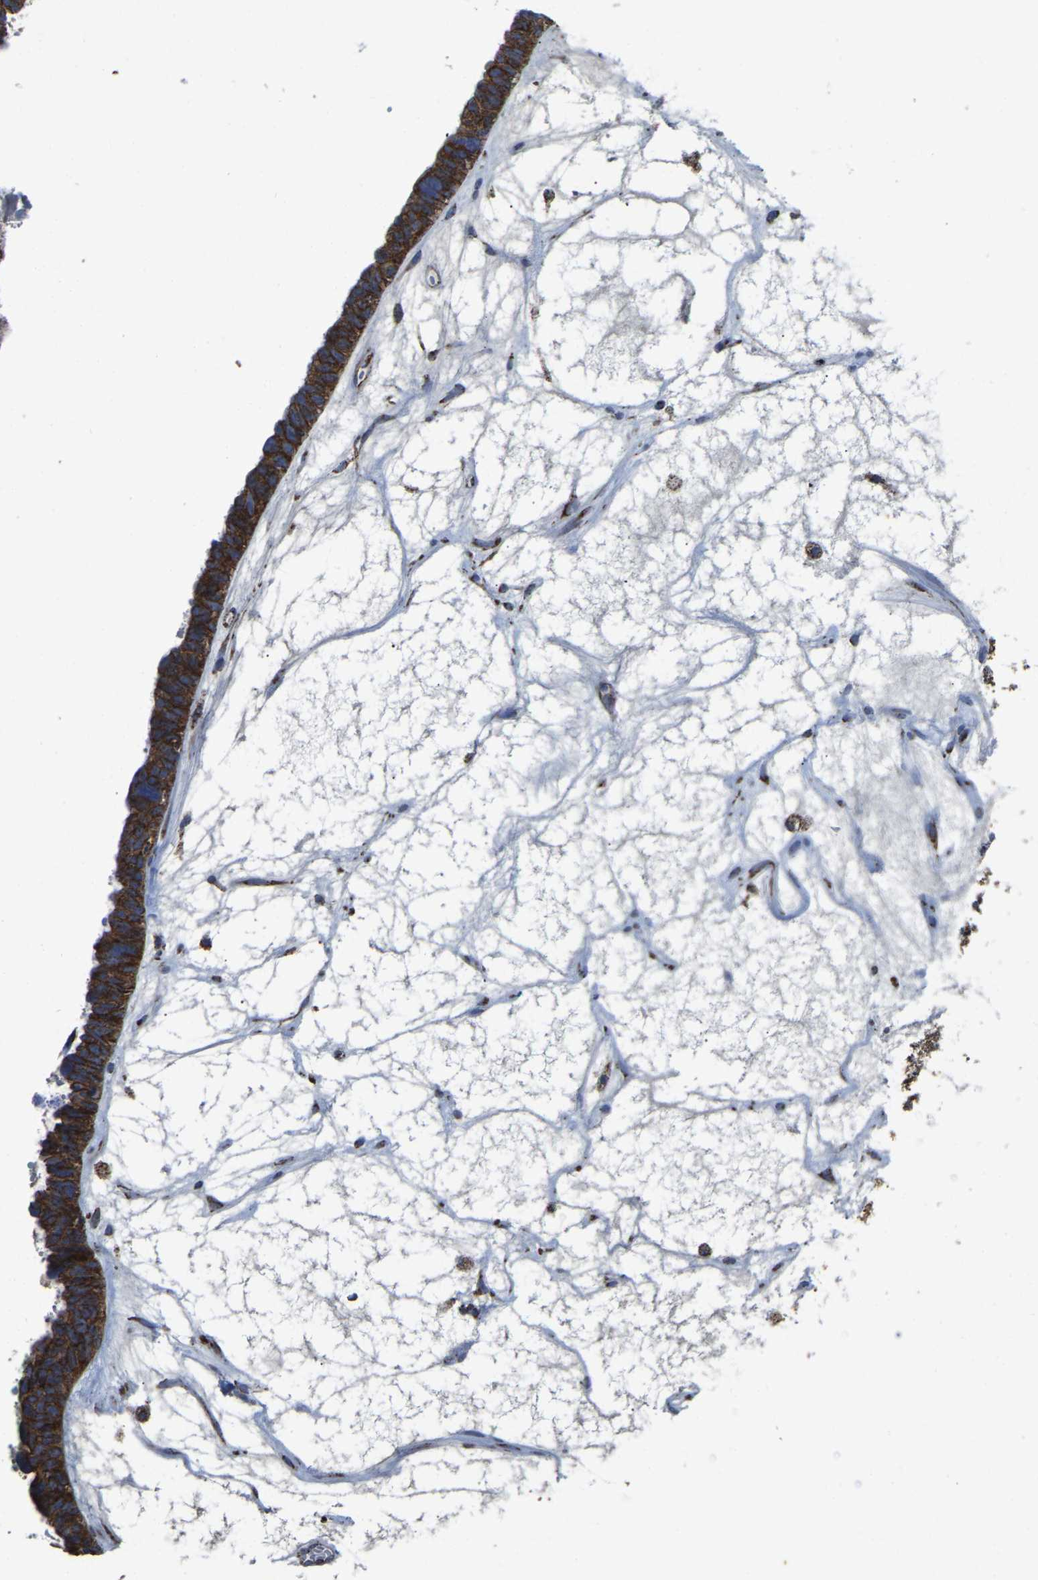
{"staining": {"intensity": "strong", "quantity": ">75%", "location": "cytoplasmic/membranous"}, "tissue": "ovarian cancer", "cell_type": "Tumor cells", "image_type": "cancer", "snomed": [{"axis": "morphology", "description": "Cystadenocarcinoma, serous, NOS"}, {"axis": "topography", "description": "Ovary"}], "caption": "Tumor cells display strong cytoplasmic/membranous positivity in about >75% of cells in ovarian serous cystadenocarcinoma. (IHC, brightfield microscopy, high magnification).", "gene": "ETFA", "patient": {"sex": "female", "age": 79}}